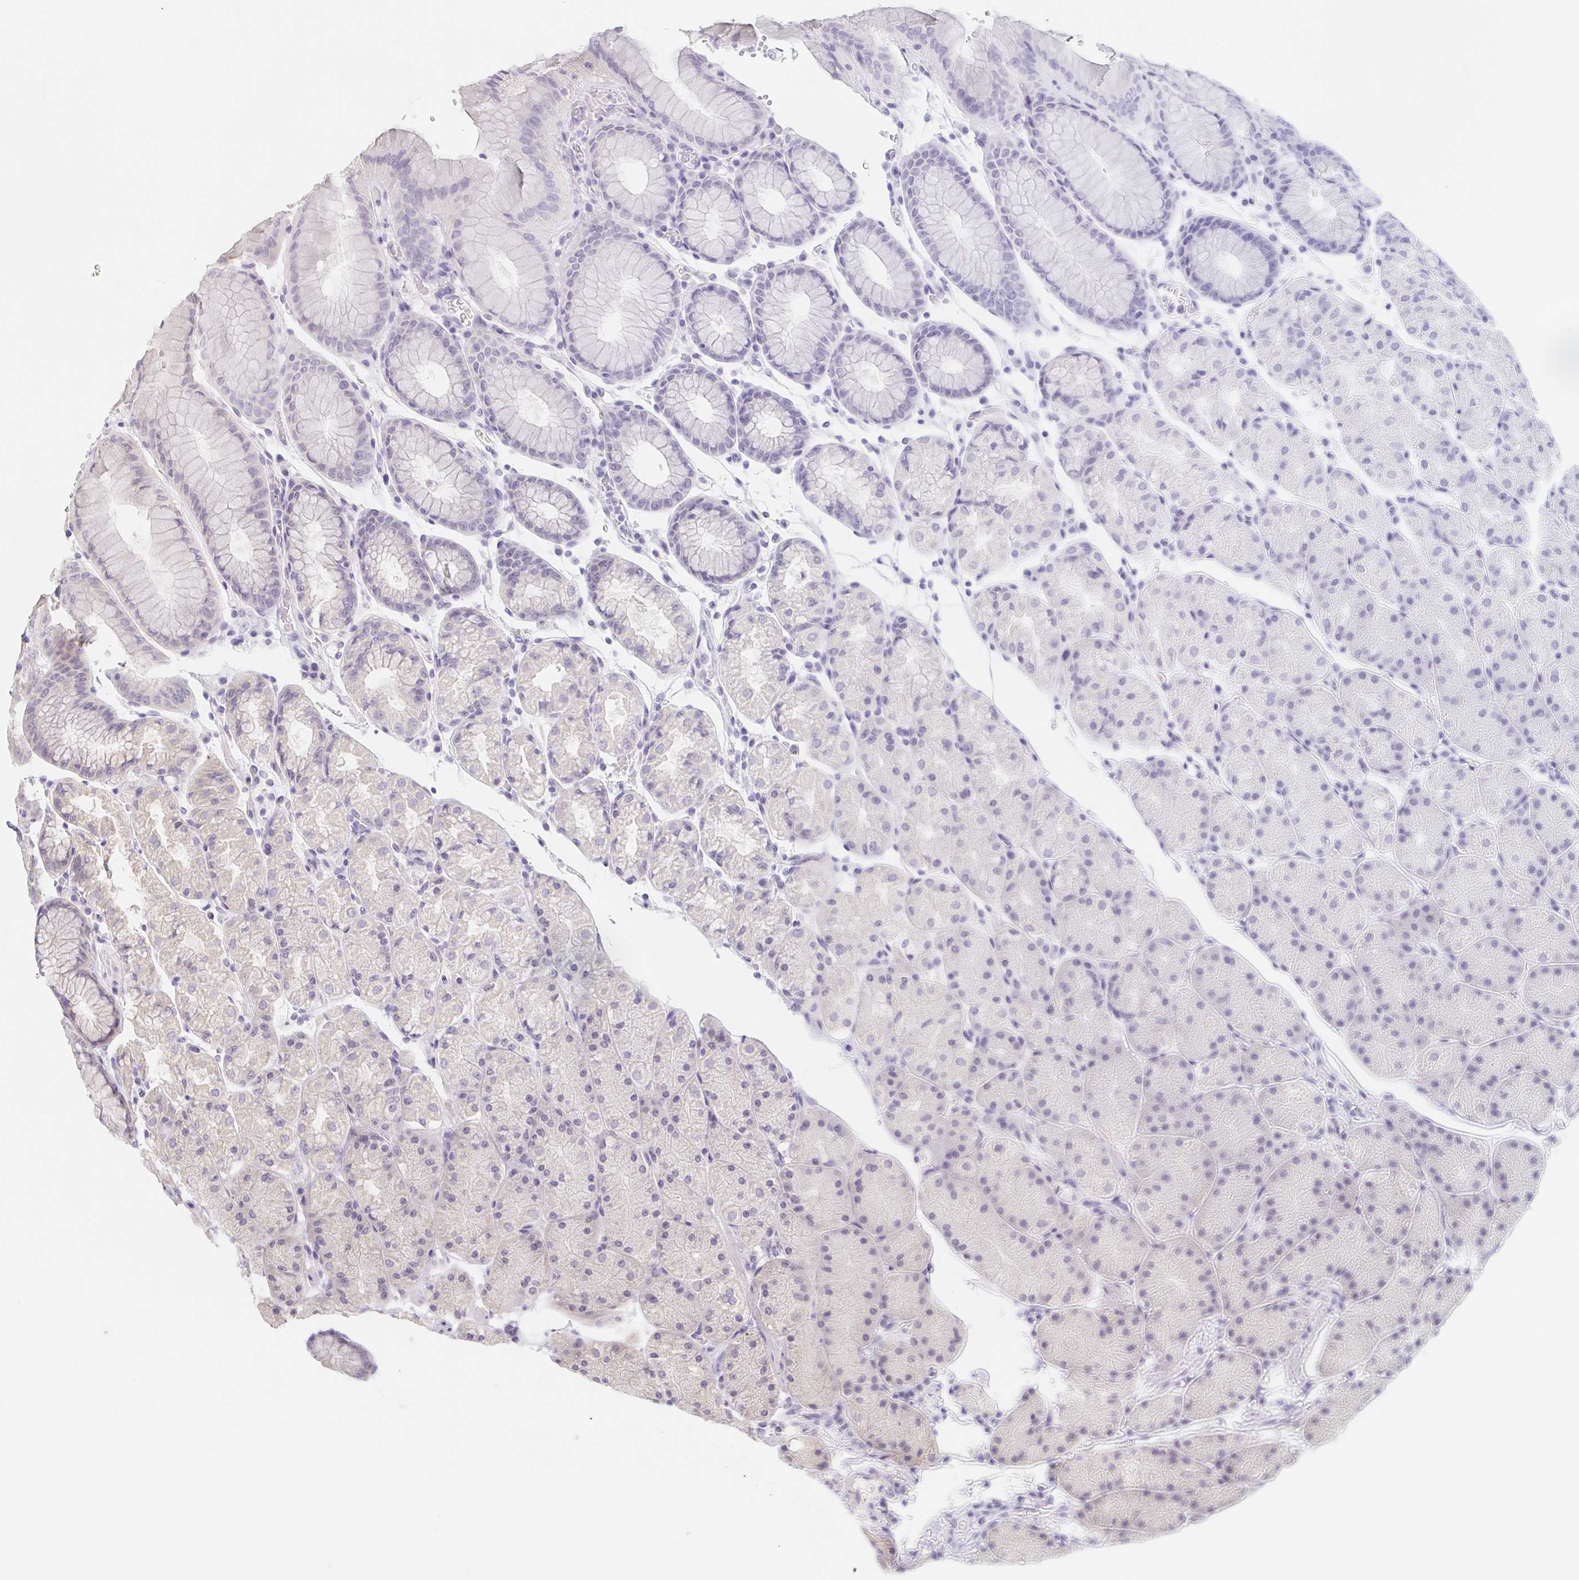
{"staining": {"intensity": "negative", "quantity": "none", "location": "none"}, "tissue": "stomach", "cell_type": "Glandular cells", "image_type": "normal", "snomed": [{"axis": "morphology", "description": "Normal tissue, NOS"}, {"axis": "topography", "description": "Stomach, upper"}, {"axis": "topography", "description": "Stomach"}], "caption": "Micrograph shows no significant protein positivity in glandular cells of unremarkable stomach.", "gene": "GLIPR1L1", "patient": {"sex": "male", "age": 76}}